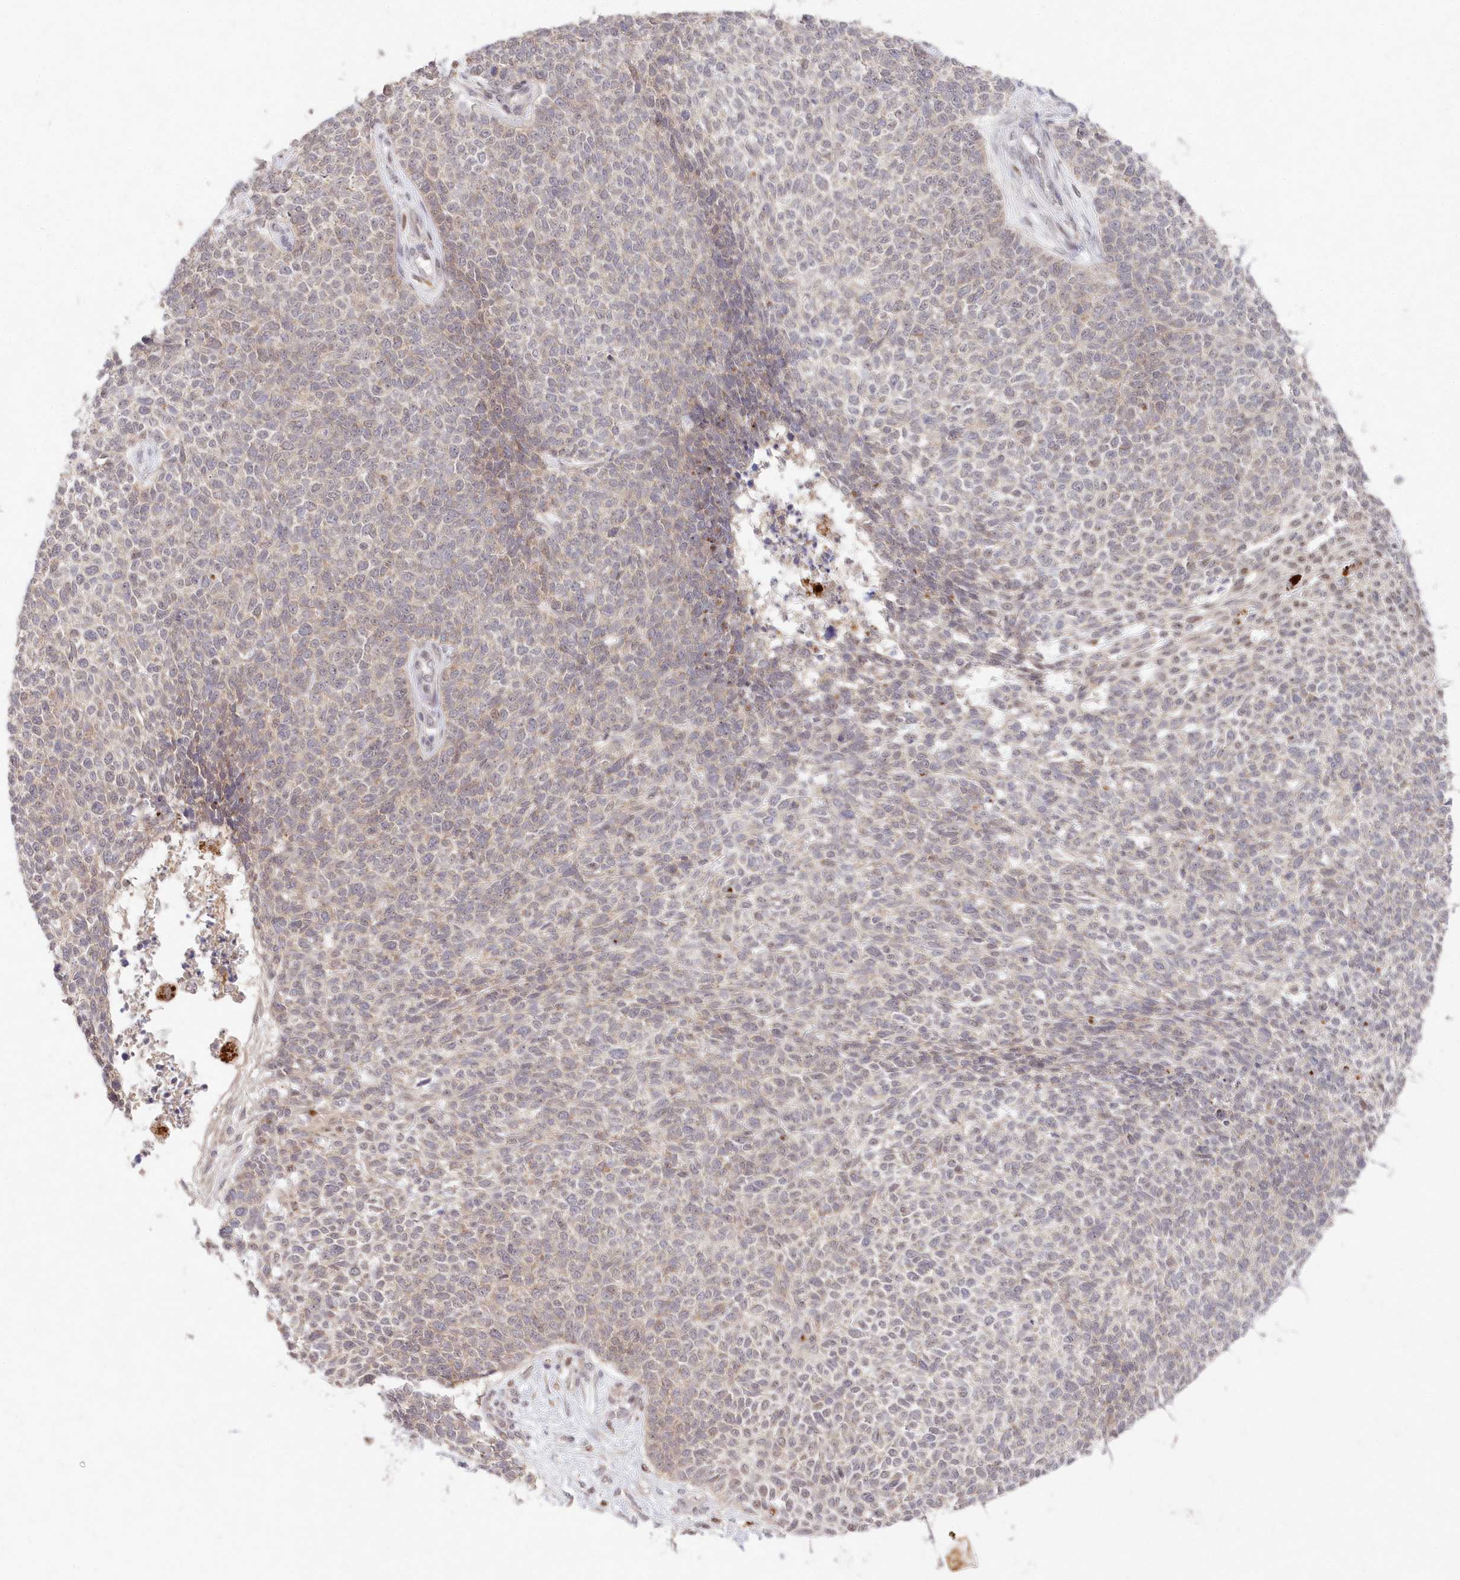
{"staining": {"intensity": "negative", "quantity": "none", "location": "none"}, "tissue": "skin cancer", "cell_type": "Tumor cells", "image_type": "cancer", "snomed": [{"axis": "morphology", "description": "Basal cell carcinoma"}, {"axis": "topography", "description": "Skin"}], "caption": "Micrograph shows no protein staining in tumor cells of basal cell carcinoma (skin) tissue.", "gene": "ASCC1", "patient": {"sex": "female", "age": 84}}